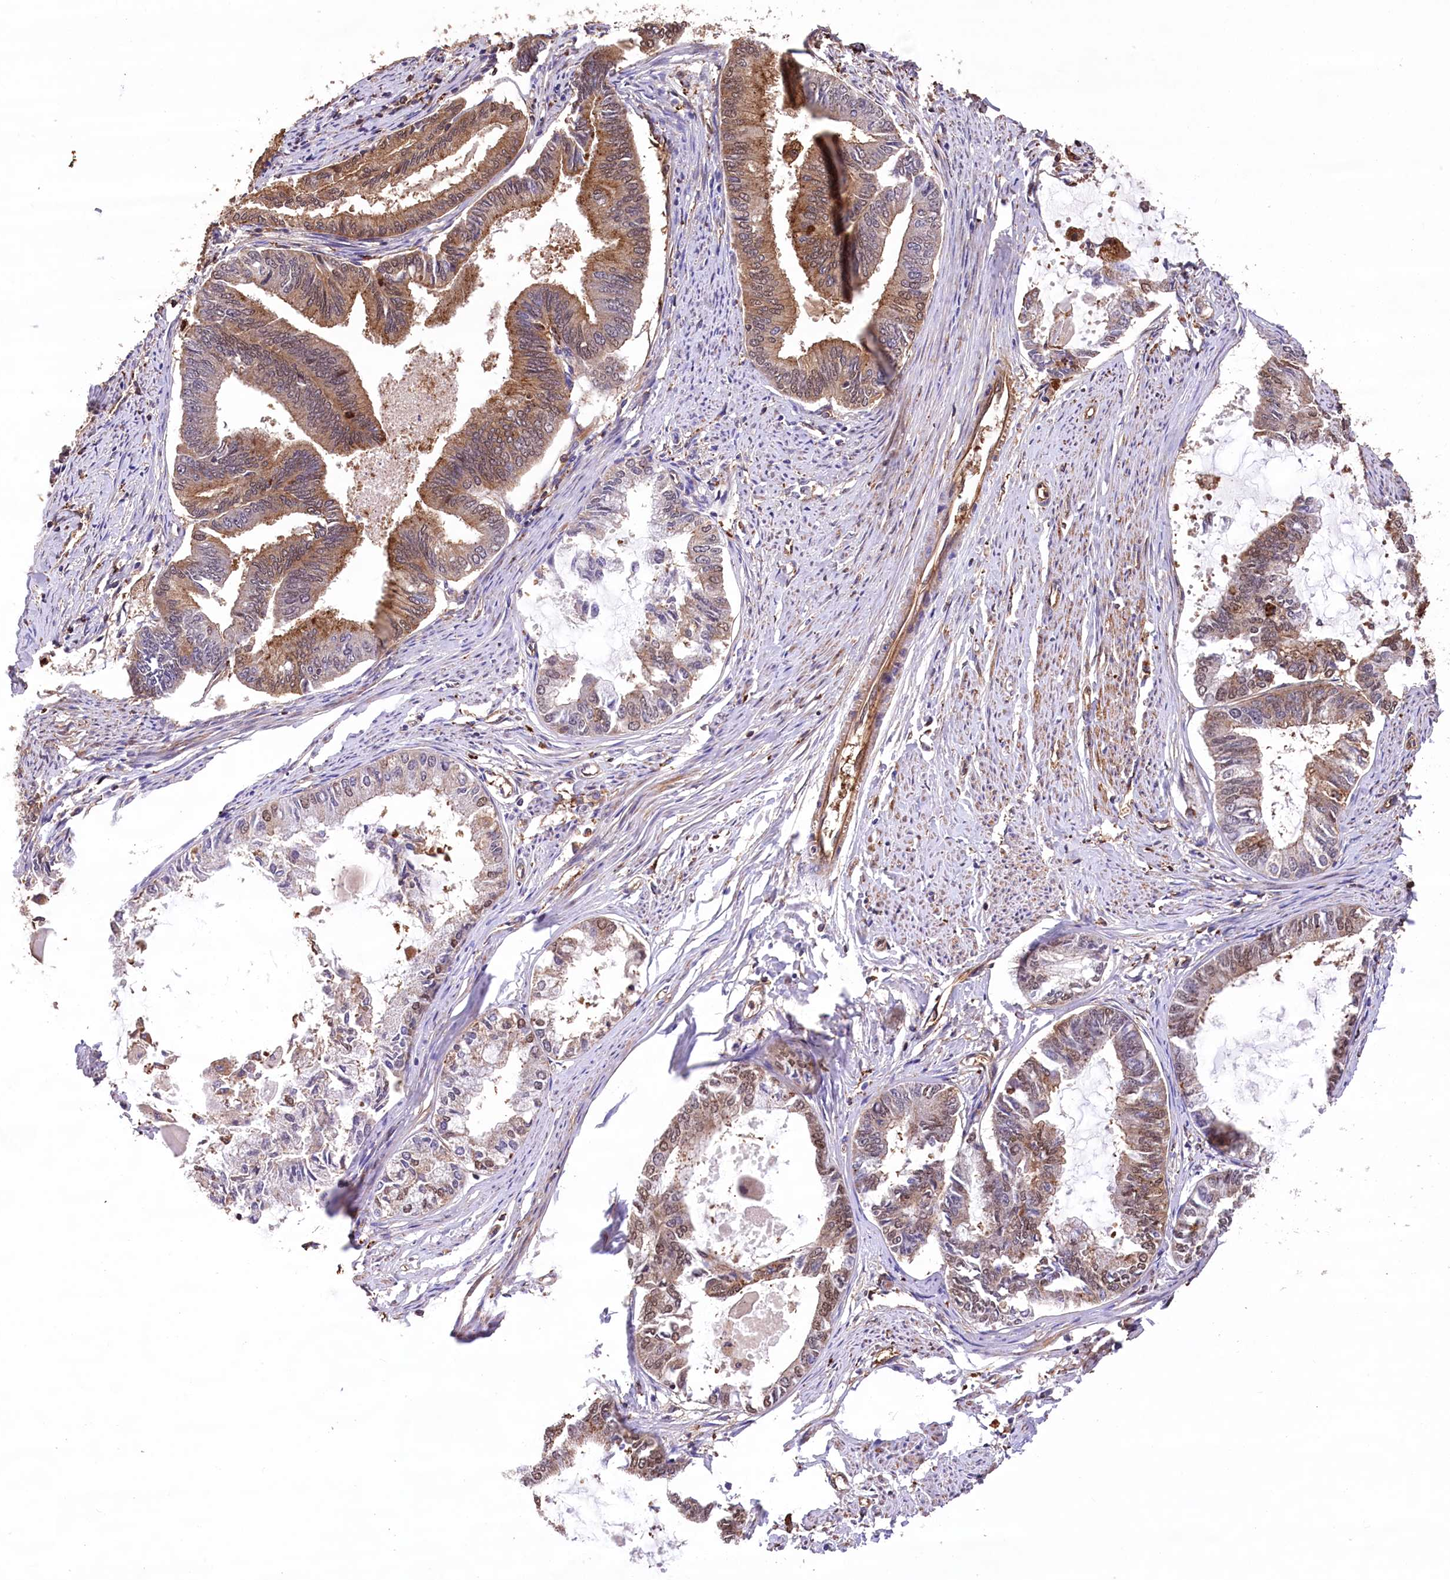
{"staining": {"intensity": "moderate", "quantity": "25%-75%", "location": "cytoplasmic/membranous"}, "tissue": "endometrial cancer", "cell_type": "Tumor cells", "image_type": "cancer", "snomed": [{"axis": "morphology", "description": "Adenocarcinoma, NOS"}, {"axis": "topography", "description": "Endometrium"}], "caption": "Protein staining by IHC shows moderate cytoplasmic/membranous positivity in approximately 25%-75% of tumor cells in endometrial cancer (adenocarcinoma). (Stains: DAB (3,3'-diaminobenzidine) in brown, nuclei in blue, Microscopy: brightfield microscopy at high magnification).", "gene": "DPP3", "patient": {"sex": "female", "age": 86}}